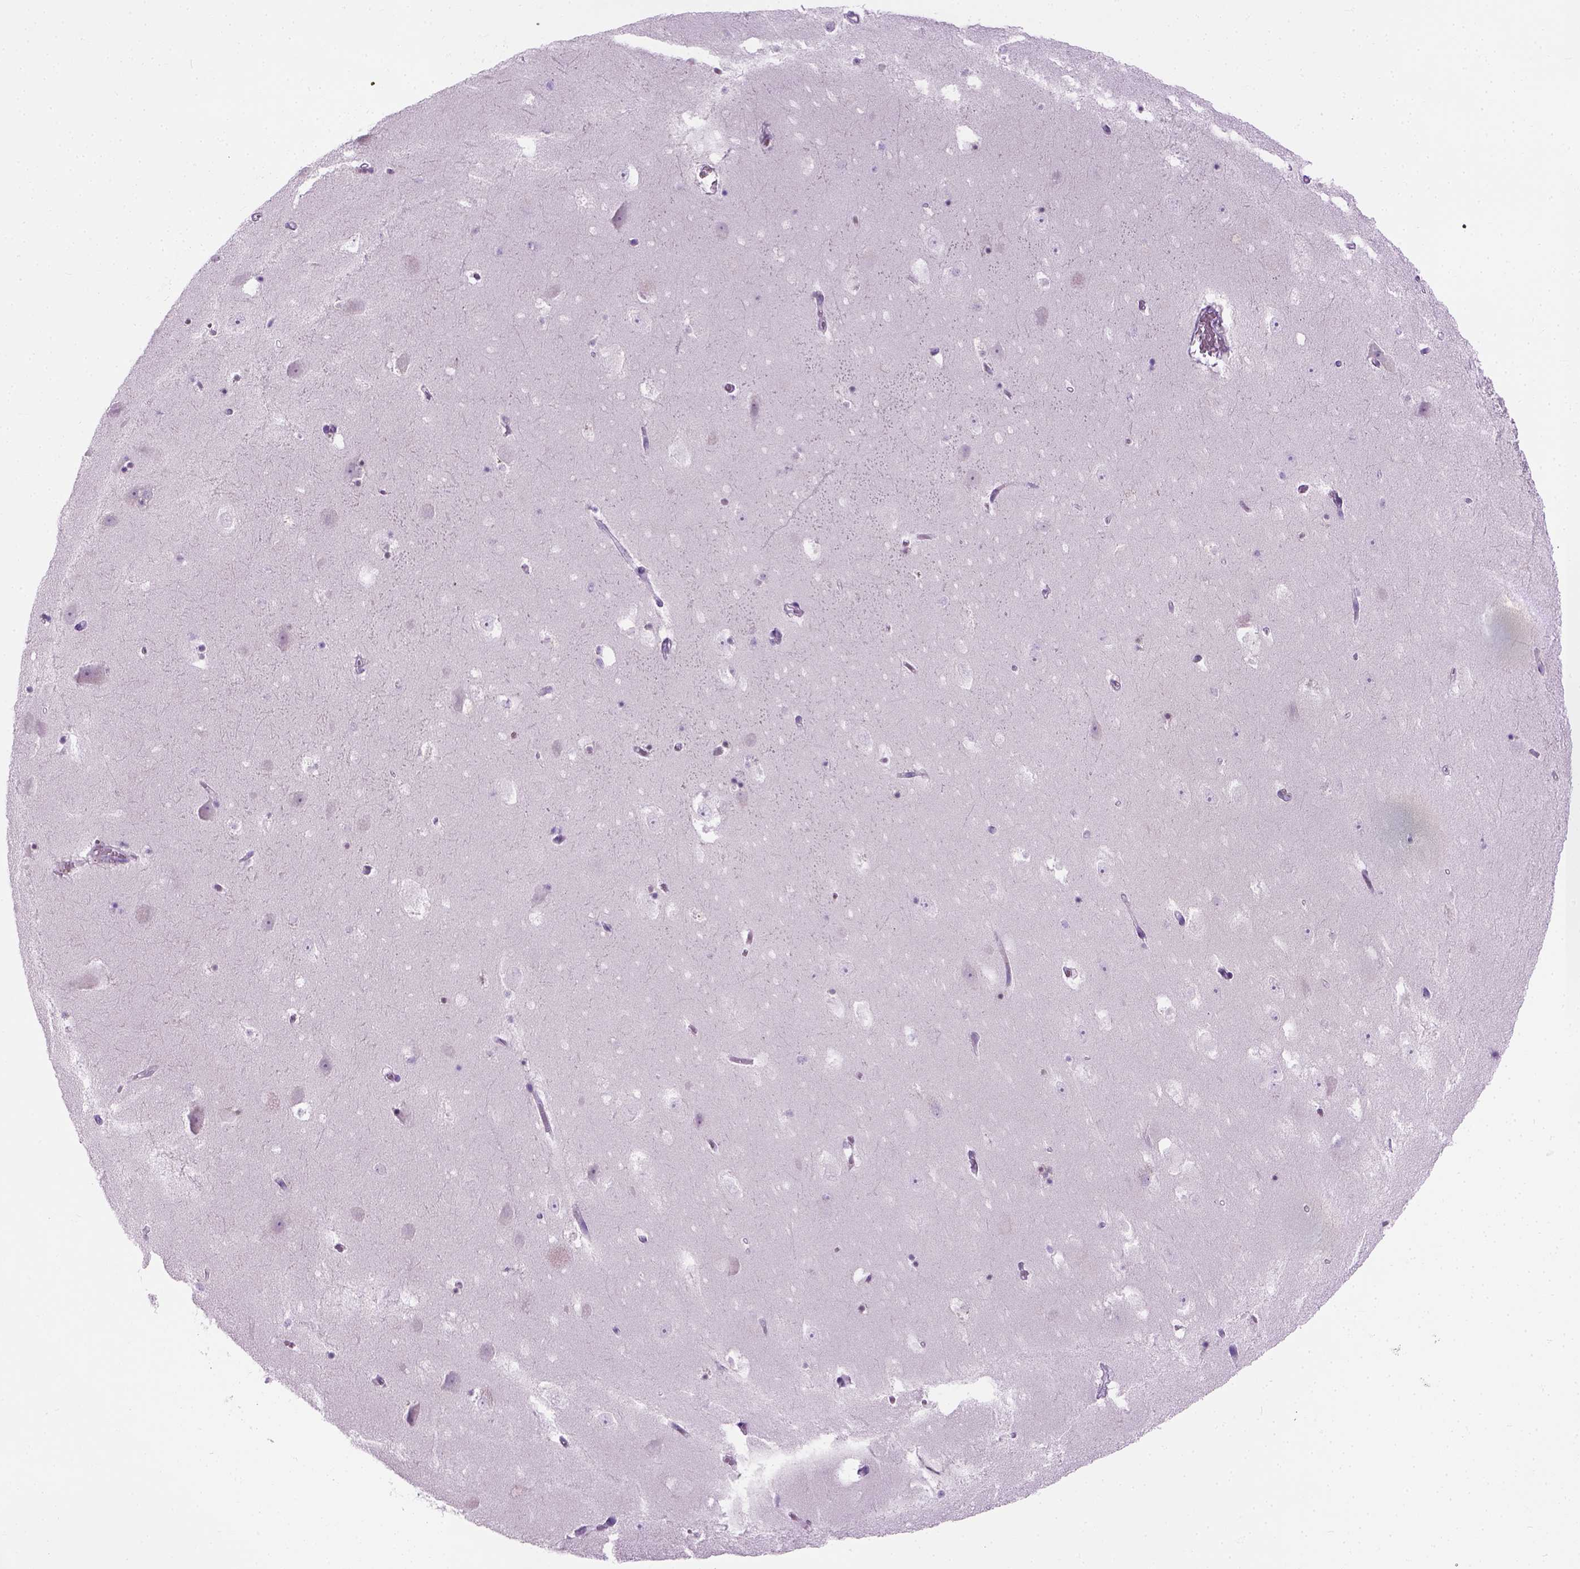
{"staining": {"intensity": "negative", "quantity": "none", "location": "none"}, "tissue": "hippocampus", "cell_type": "Glial cells", "image_type": "normal", "snomed": [{"axis": "morphology", "description": "Normal tissue, NOS"}, {"axis": "topography", "description": "Hippocampus"}], "caption": "DAB immunohistochemical staining of benign human hippocampus shows no significant positivity in glial cells.", "gene": "CIBAR2", "patient": {"sex": "male", "age": 58}}